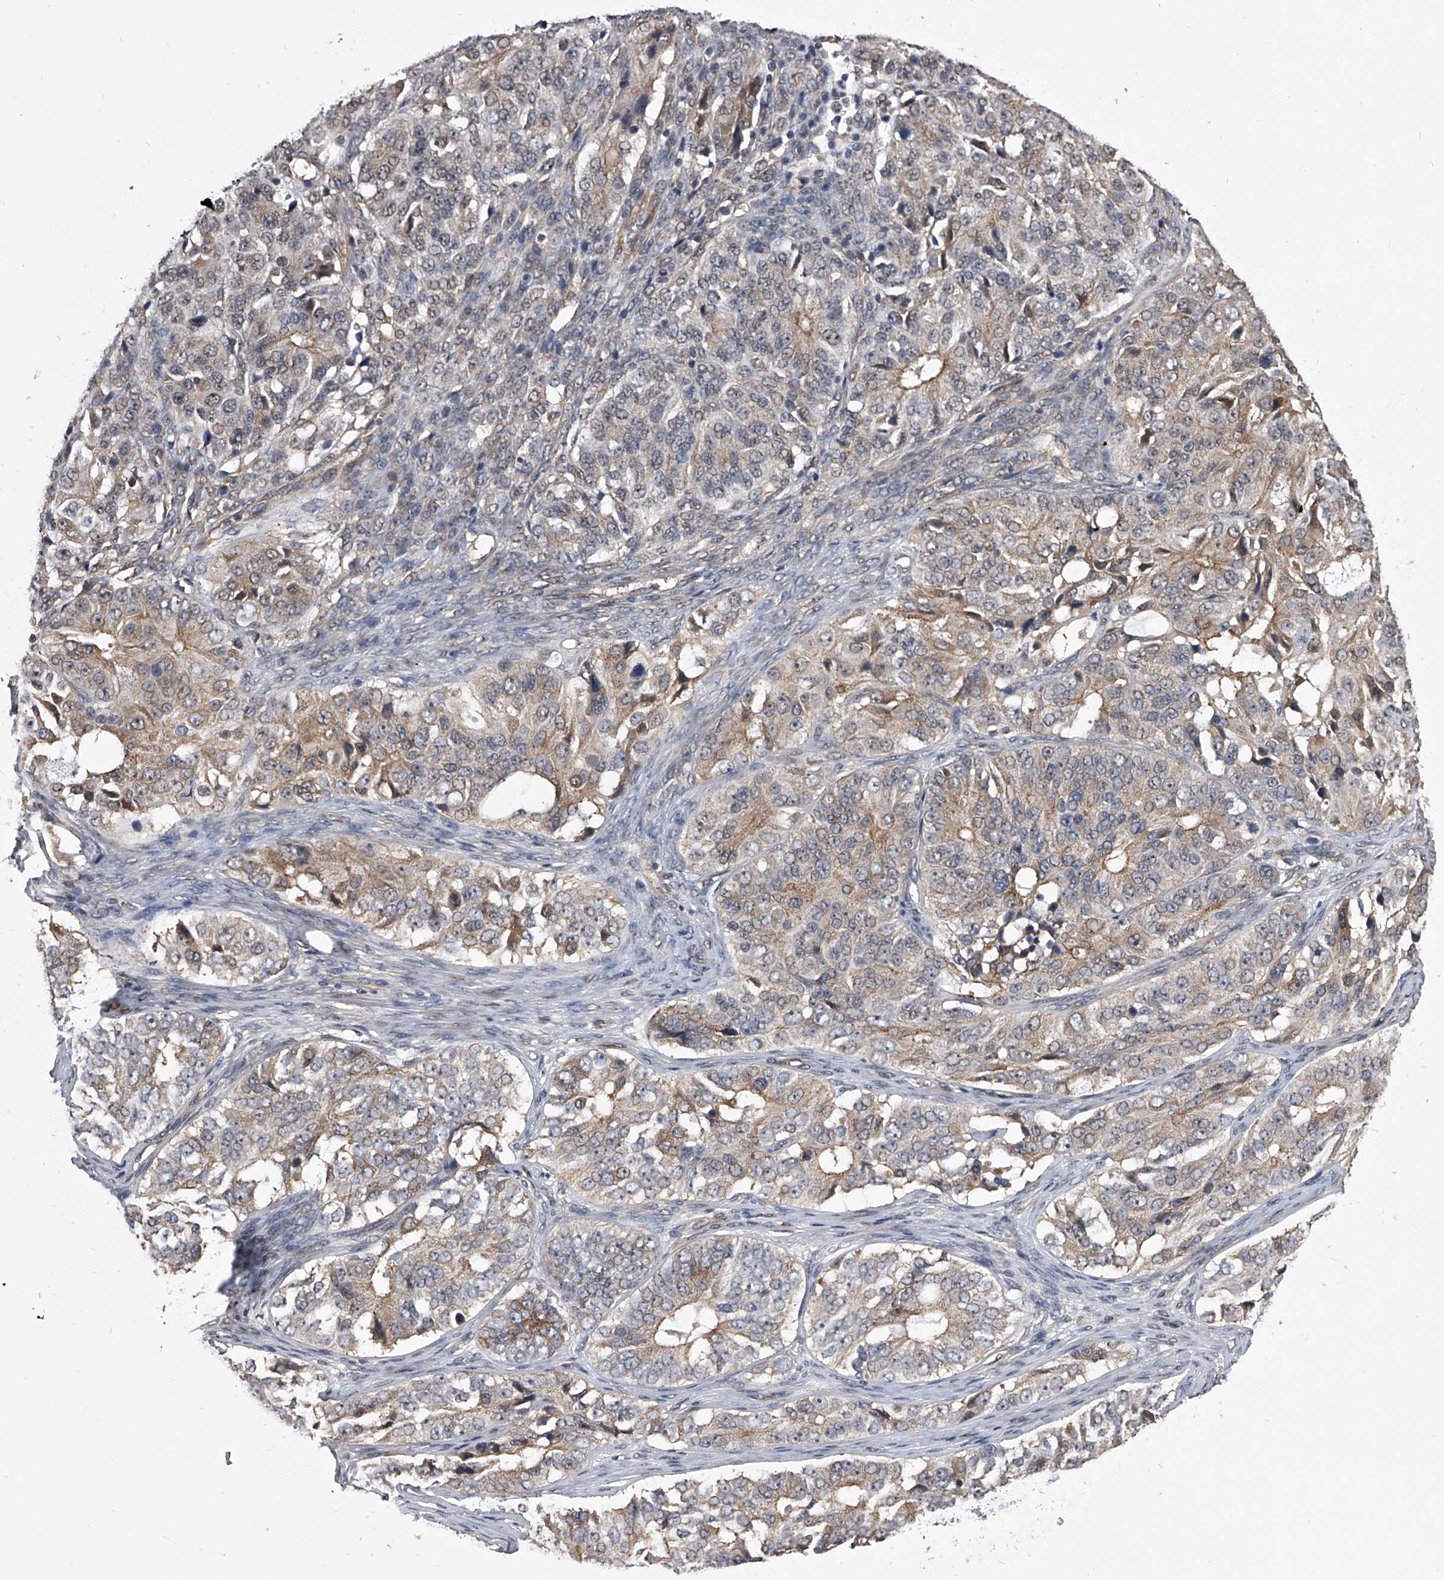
{"staining": {"intensity": "weak", "quantity": "25%-75%", "location": "cytoplasmic/membranous"}, "tissue": "ovarian cancer", "cell_type": "Tumor cells", "image_type": "cancer", "snomed": [{"axis": "morphology", "description": "Carcinoma, endometroid"}, {"axis": "topography", "description": "Ovary"}], "caption": "Ovarian cancer (endometroid carcinoma) stained with IHC displays weak cytoplasmic/membranous staining in about 25%-75% of tumor cells.", "gene": "ZNF76", "patient": {"sex": "female", "age": 51}}